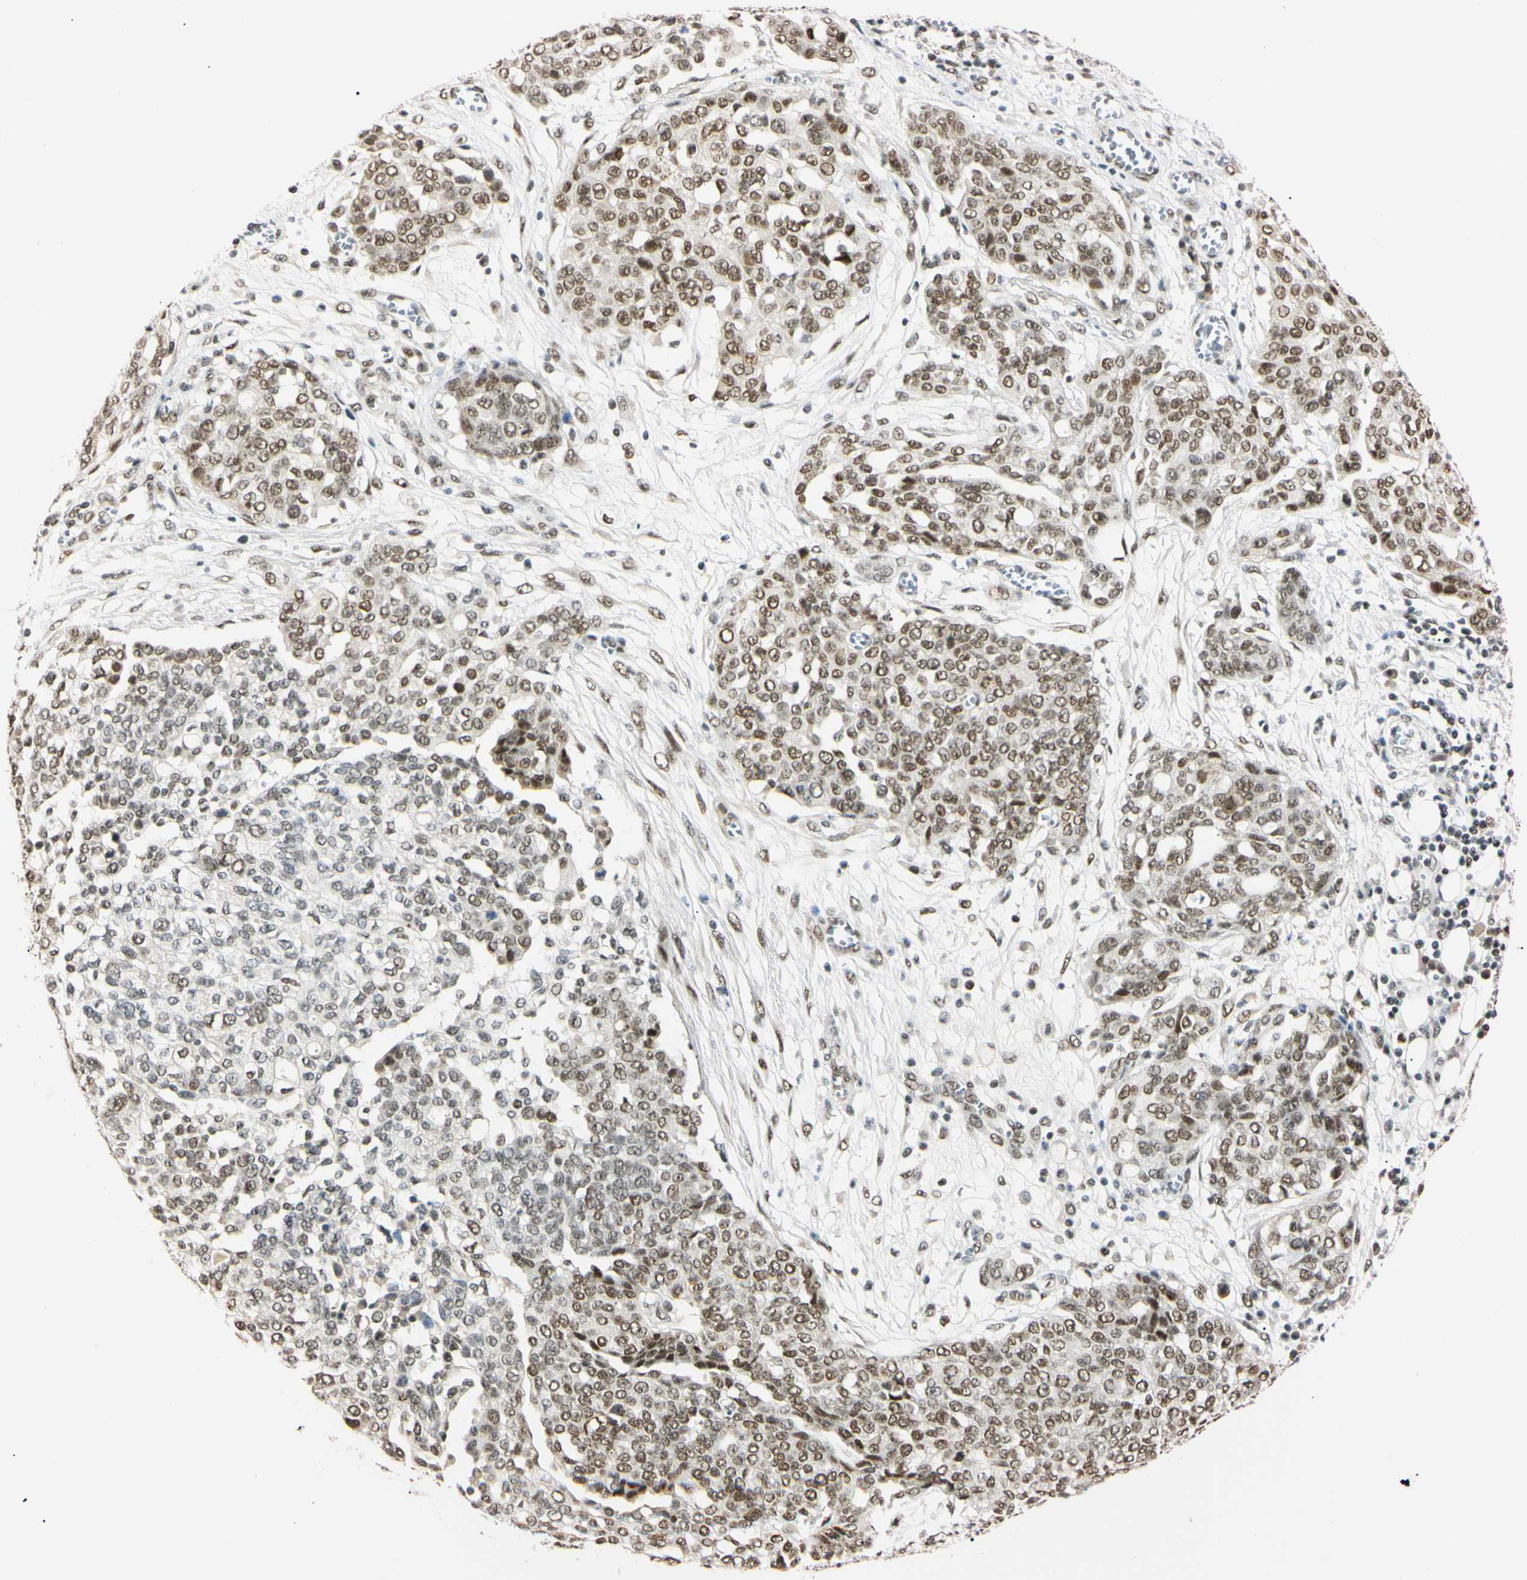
{"staining": {"intensity": "strong", "quantity": ">75%", "location": "nuclear"}, "tissue": "ovarian cancer", "cell_type": "Tumor cells", "image_type": "cancer", "snomed": [{"axis": "morphology", "description": "Cystadenocarcinoma, serous, NOS"}, {"axis": "topography", "description": "Soft tissue"}, {"axis": "topography", "description": "Ovary"}], "caption": "Ovarian cancer (serous cystadenocarcinoma) stained with a protein marker exhibits strong staining in tumor cells.", "gene": "ZNF134", "patient": {"sex": "female", "age": 57}}